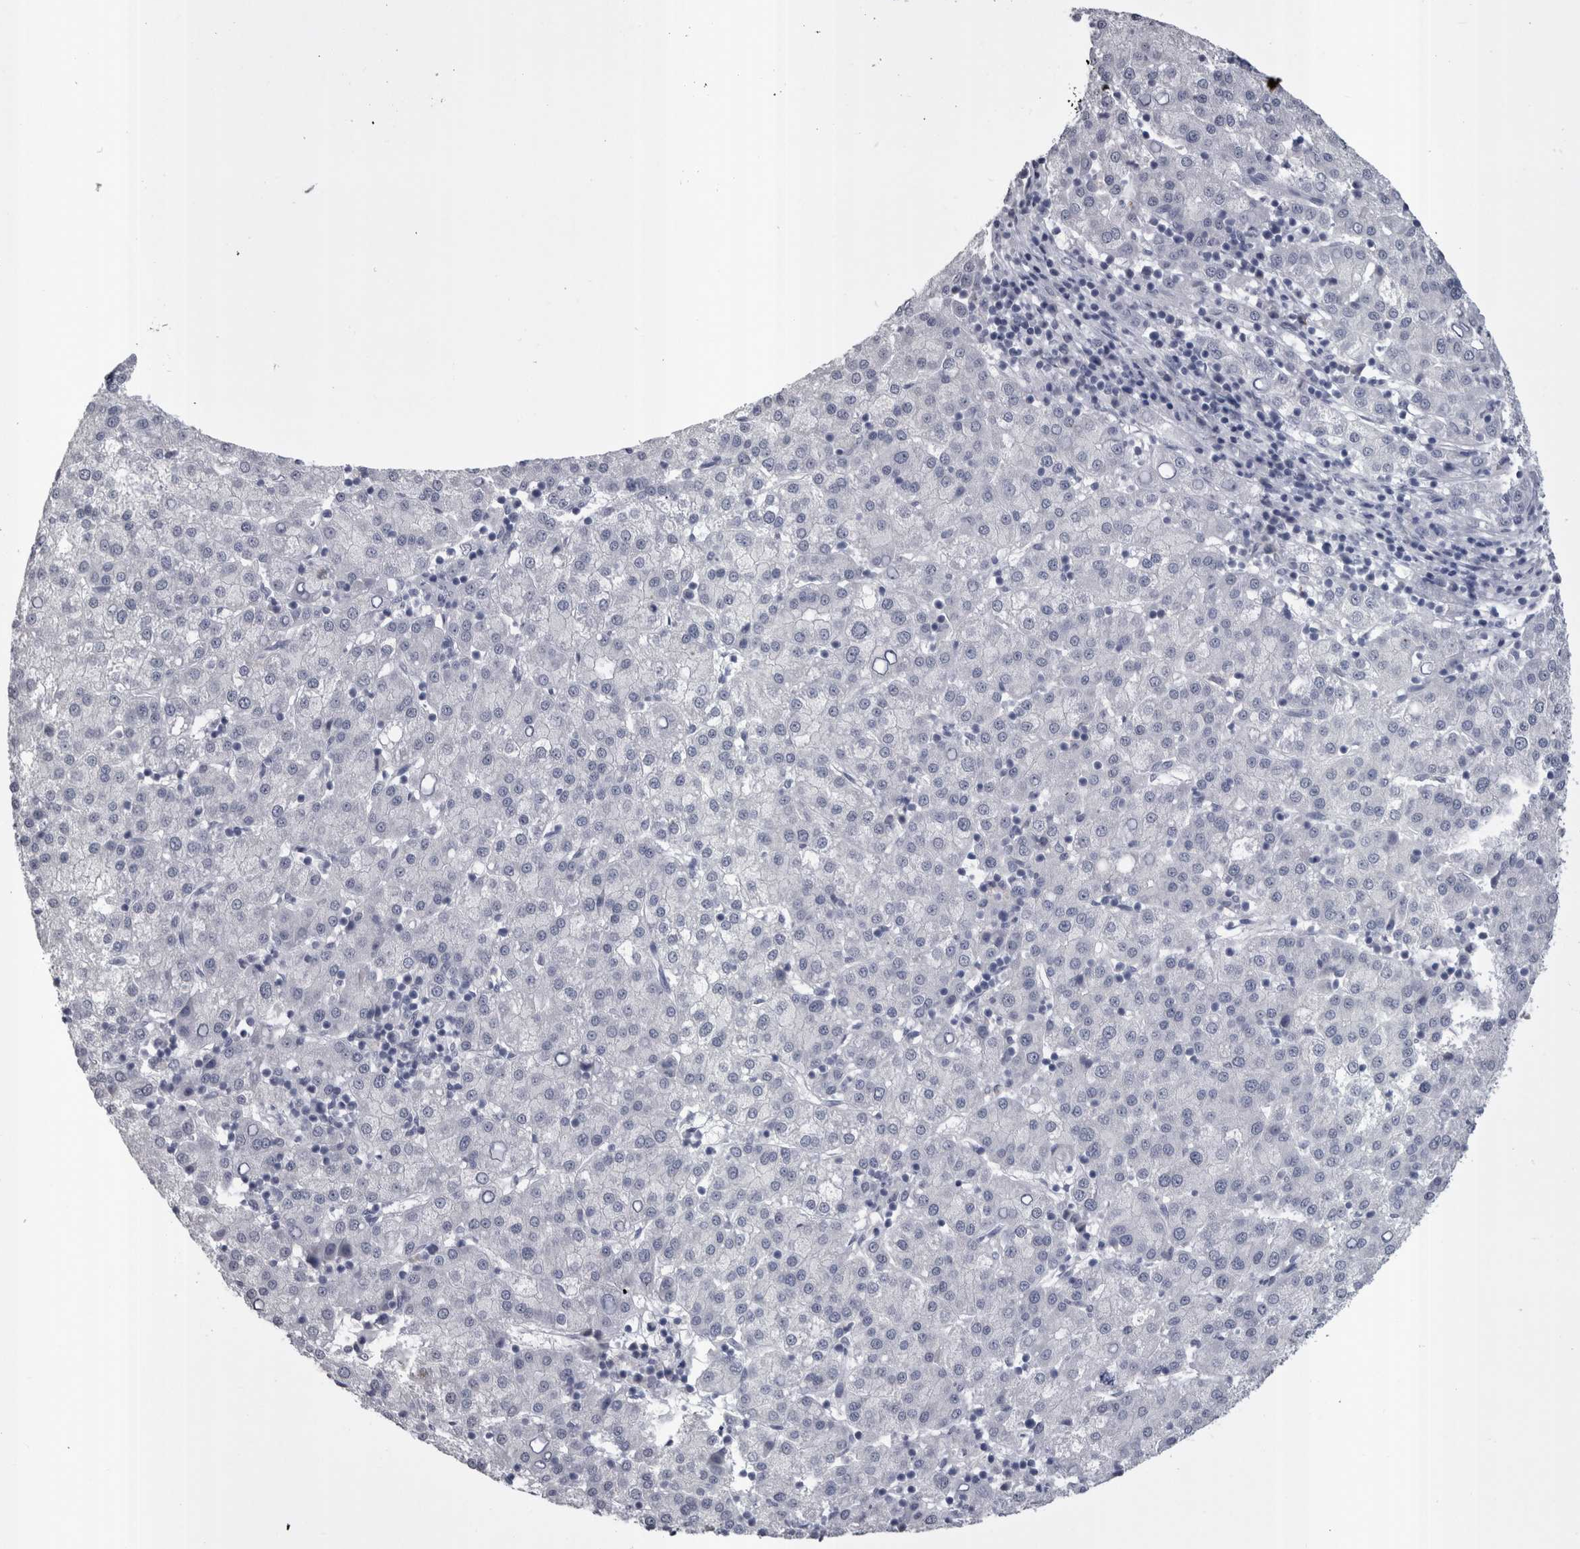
{"staining": {"intensity": "negative", "quantity": "none", "location": "none"}, "tissue": "liver cancer", "cell_type": "Tumor cells", "image_type": "cancer", "snomed": [{"axis": "morphology", "description": "Carcinoma, Hepatocellular, NOS"}, {"axis": "topography", "description": "Liver"}], "caption": "IHC histopathology image of neoplastic tissue: liver hepatocellular carcinoma stained with DAB exhibits no significant protein staining in tumor cells.", "gene": "PAX5", "patient": {"sex": "female", "age": 58}}